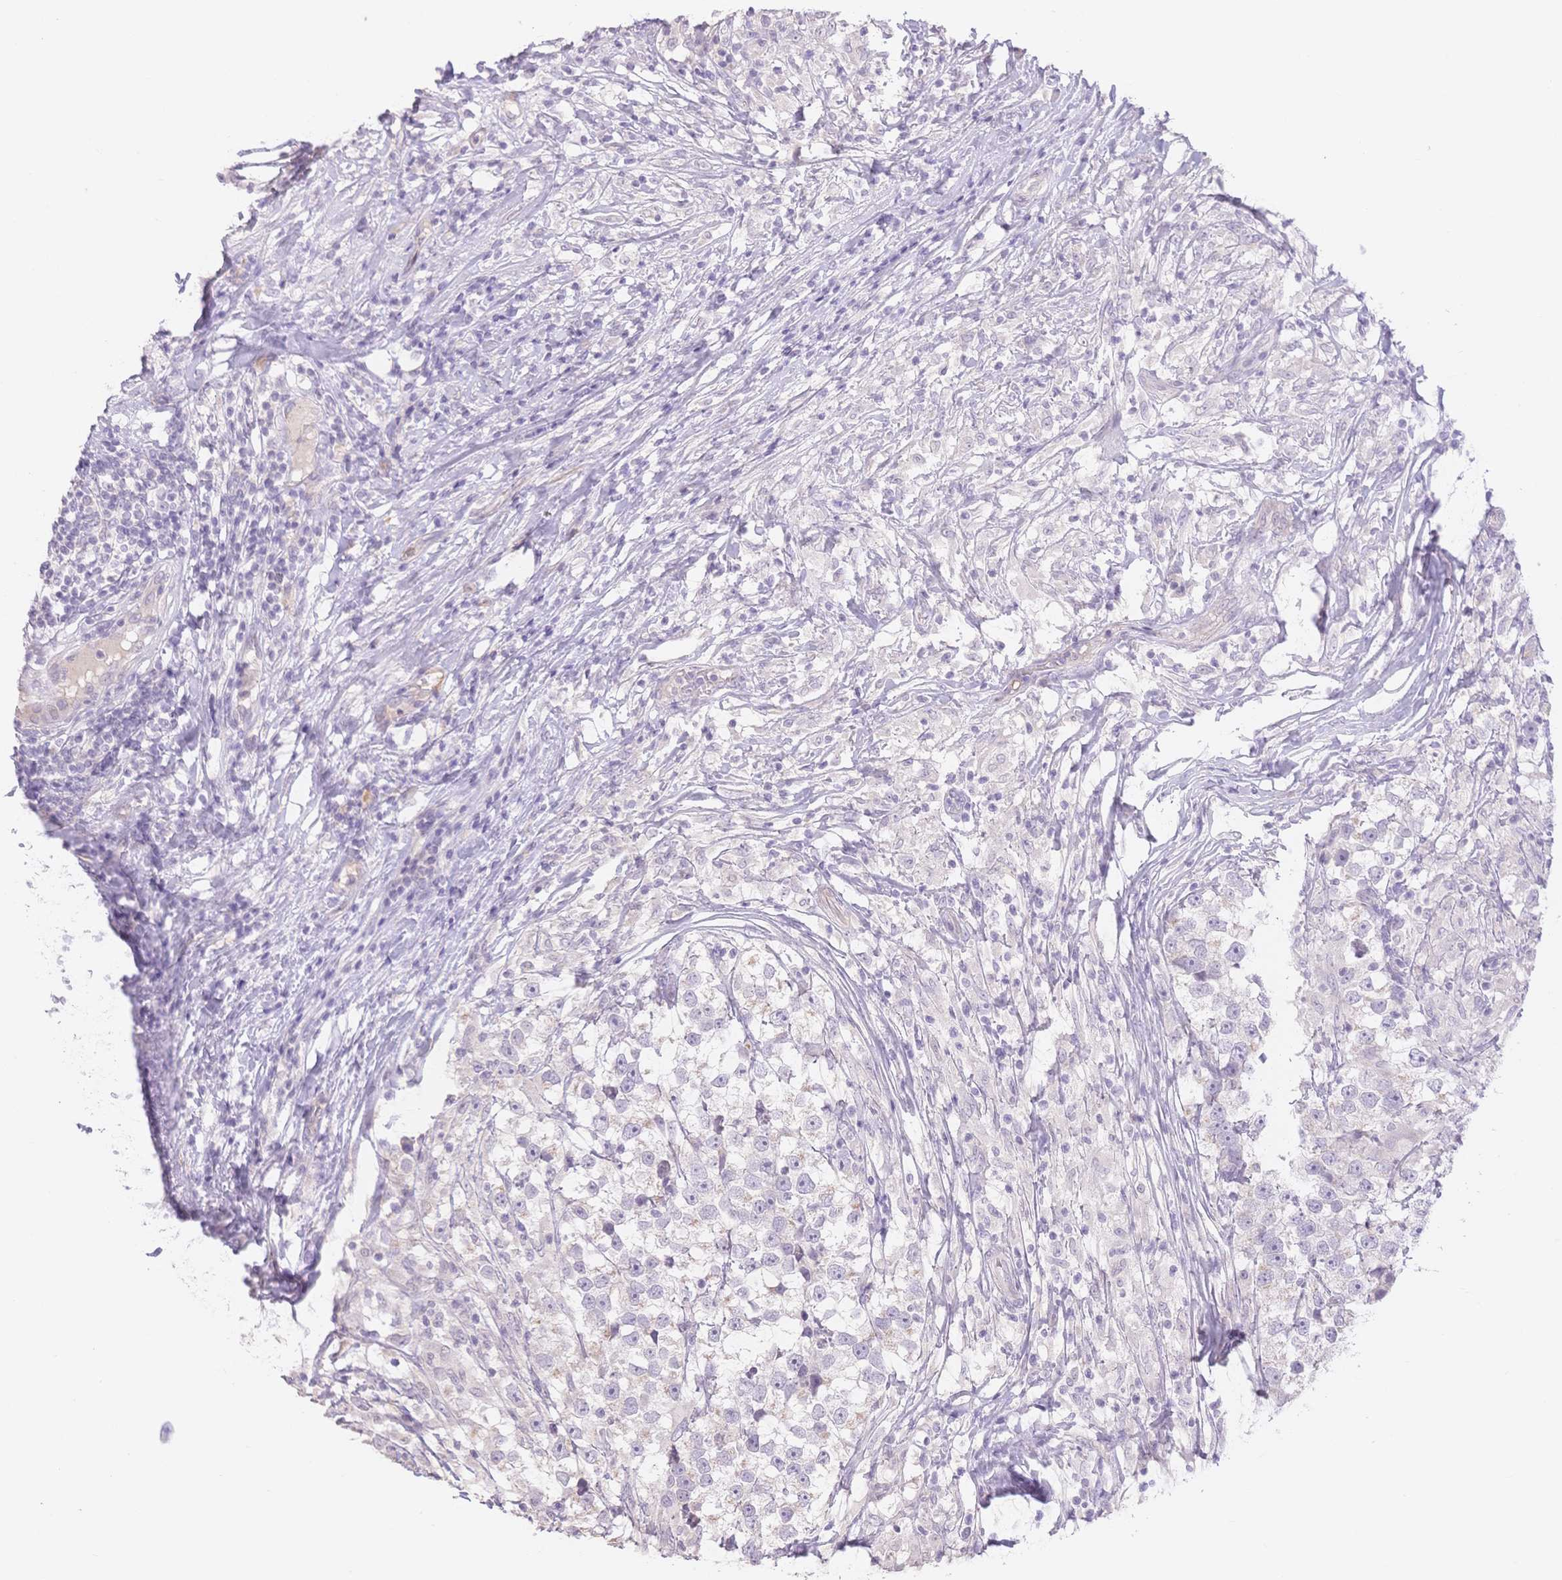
{"staining": {"intensity": "negative", "quantity": "none", "location": "none"}, "tissue": "testis cancer", "cell_type": "Tumor cells", "image_type": "cancer", "snomed": [{"axis": "morphology", "description": "Seminoma, NOS"}, {"axis": "topography", "description": "Testis"}], "caption": "An IHC histopathology image of testis cancer is shown. There is no staining in tumor cells of testis cancer. (Stains: DAB IHC with hematoxylin counter stain, Microscopy: brightfield microscopy at high magnification).", "gene": "SUV39H2", "patient": {"sex": "male", "age": 46}}